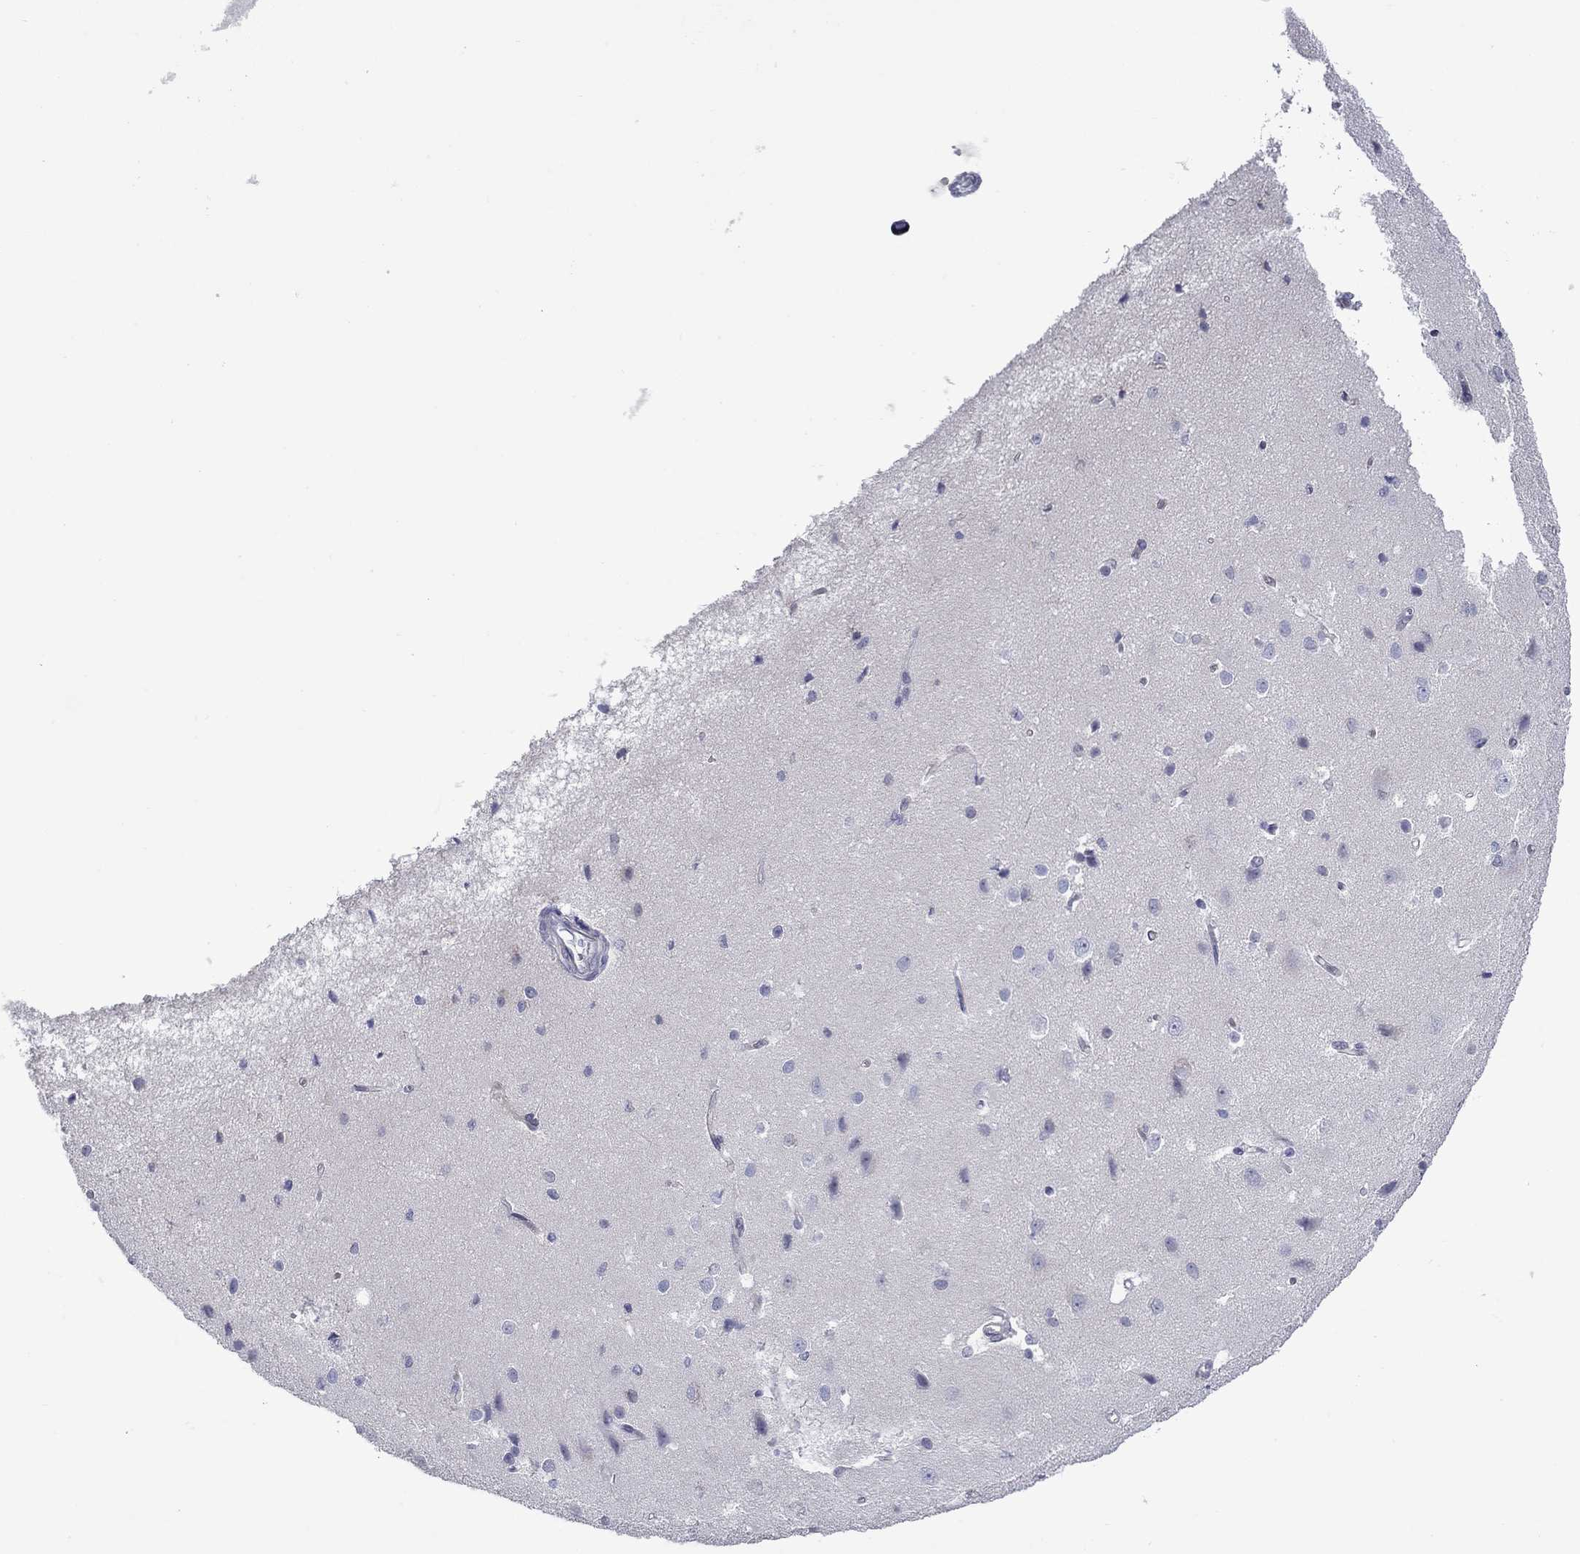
{"staining": {"intensity": "negative", "quantity": "none", "location": "none"}, "tissue": "cerebral cortex", "cell_type": "Endothelial cells", "image_type": "normal", "snomed": [{"axis": "morphology", "description": "Normal tissue, NOS"}, {"axis": "topography", "description": "Cerebral cortex"}], "caption": "Endothelial cells are negative for protein expression in benign human cerebral cortex. (DAB (3,3'-diaminobenzidine) immunohistochemistry with hematoxylin counter stain).", "gene": "CTNNBIP1", "patient": {"sex": "male", "age": 37}}